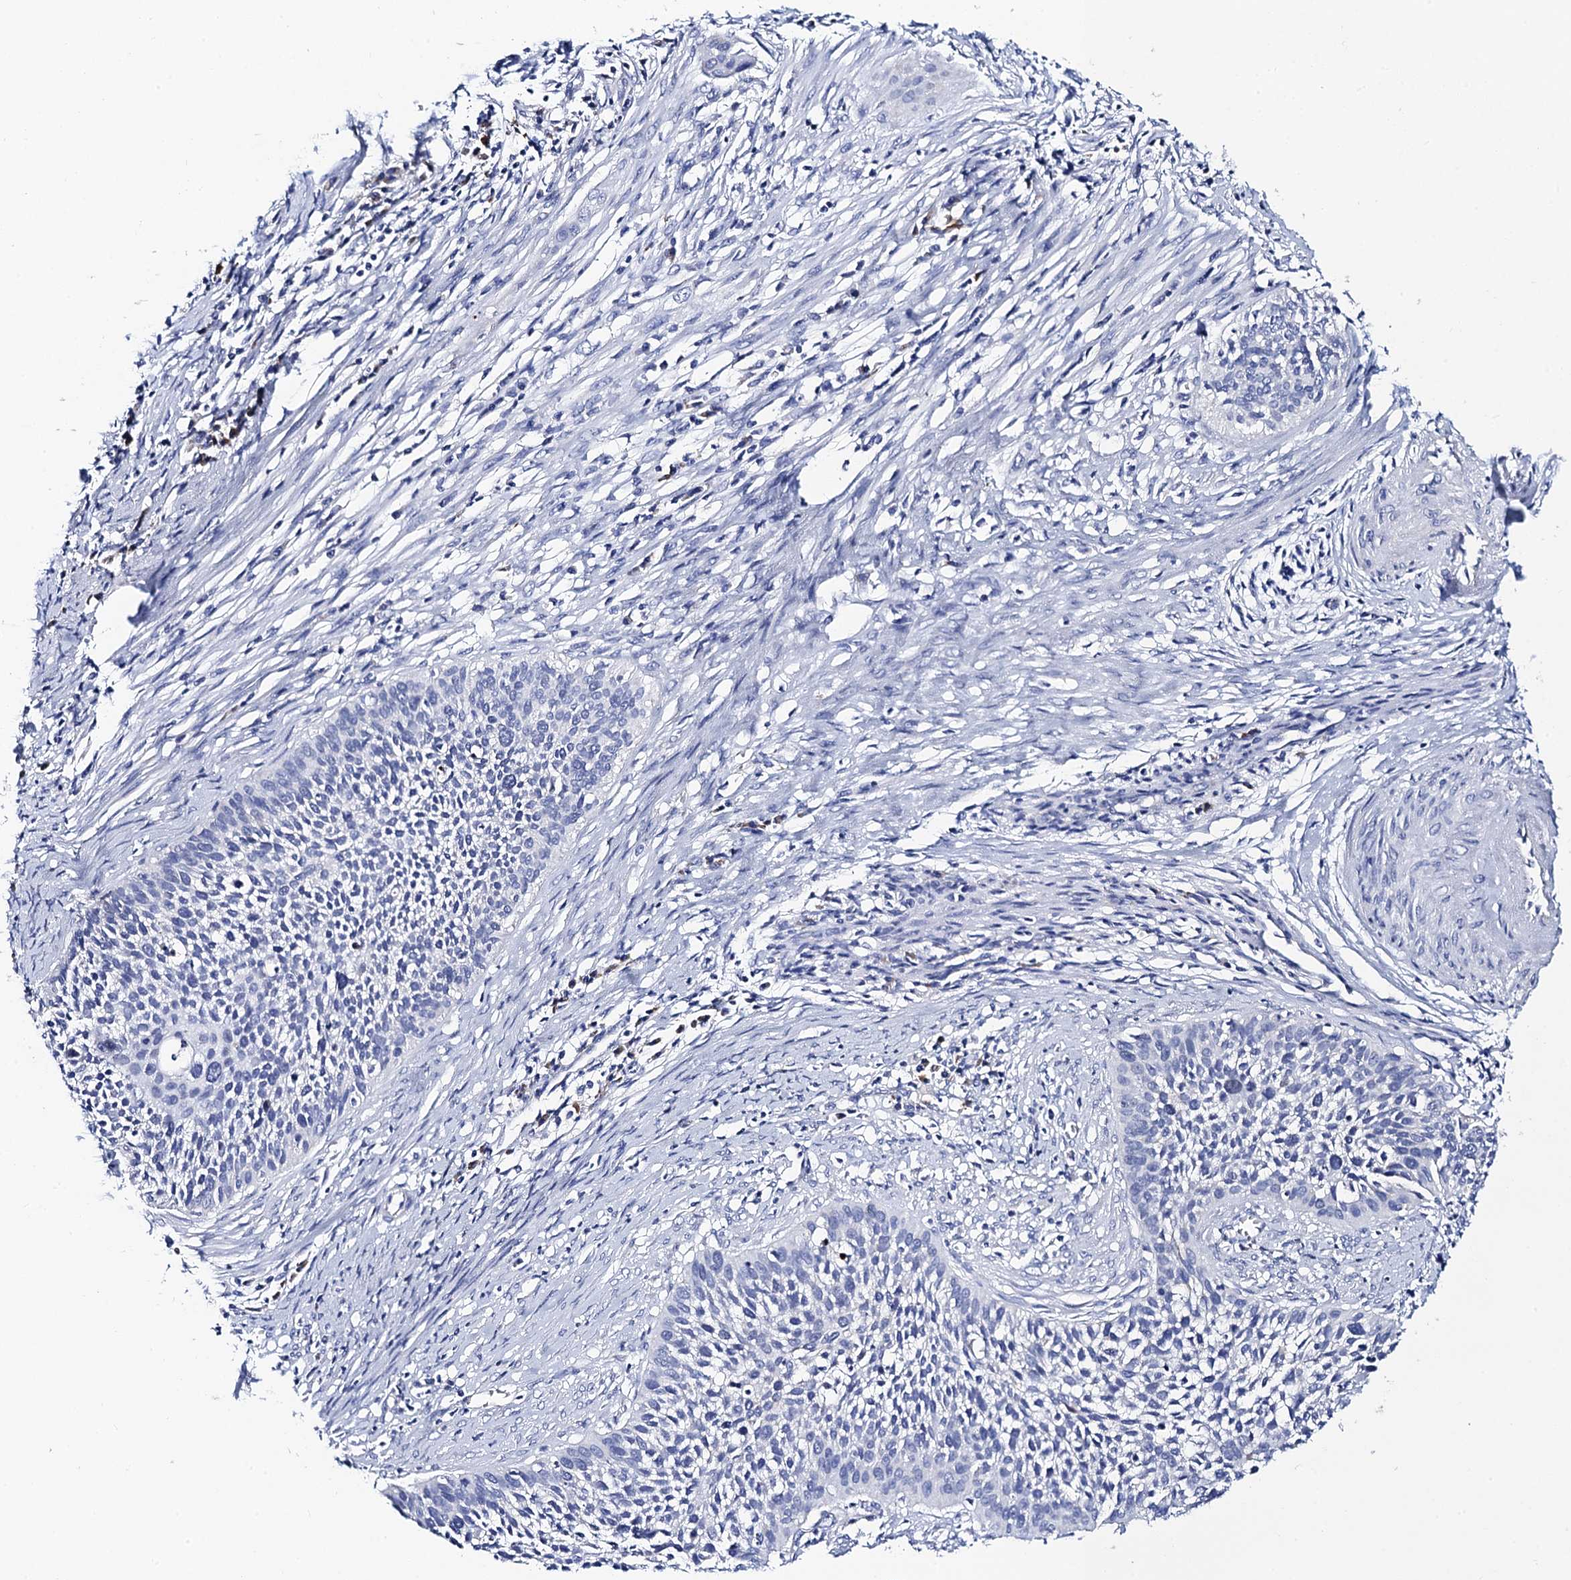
{"staining": {"intensity": "negative", "quantity": "none", "location": "none"}, "tissue": "cervical cancer", "cell_type": "Tumor cells", "image_type": "cancer", "snomed": [{"axis": "morphology", "description": "Squamous cell carcinoma, NOS"}, {"axis": "topography", "description": "Cervix"}], "caption": "This image is of cervical cancer (squamous cell carcinoma) stained with immunohistochemistry to label a protein in brown with the nuclei are counter-stained blue. There is no staining in tumor cells. The staining was performed using DAB (3,3'-diaminobenzidine) to visualize the protein expression in brown, while the nuclei were stained in blue with hematoxylin (Magnification: 20x).", "gene": "ACADSB", "patient": {"sex": "female", "age": 34}}